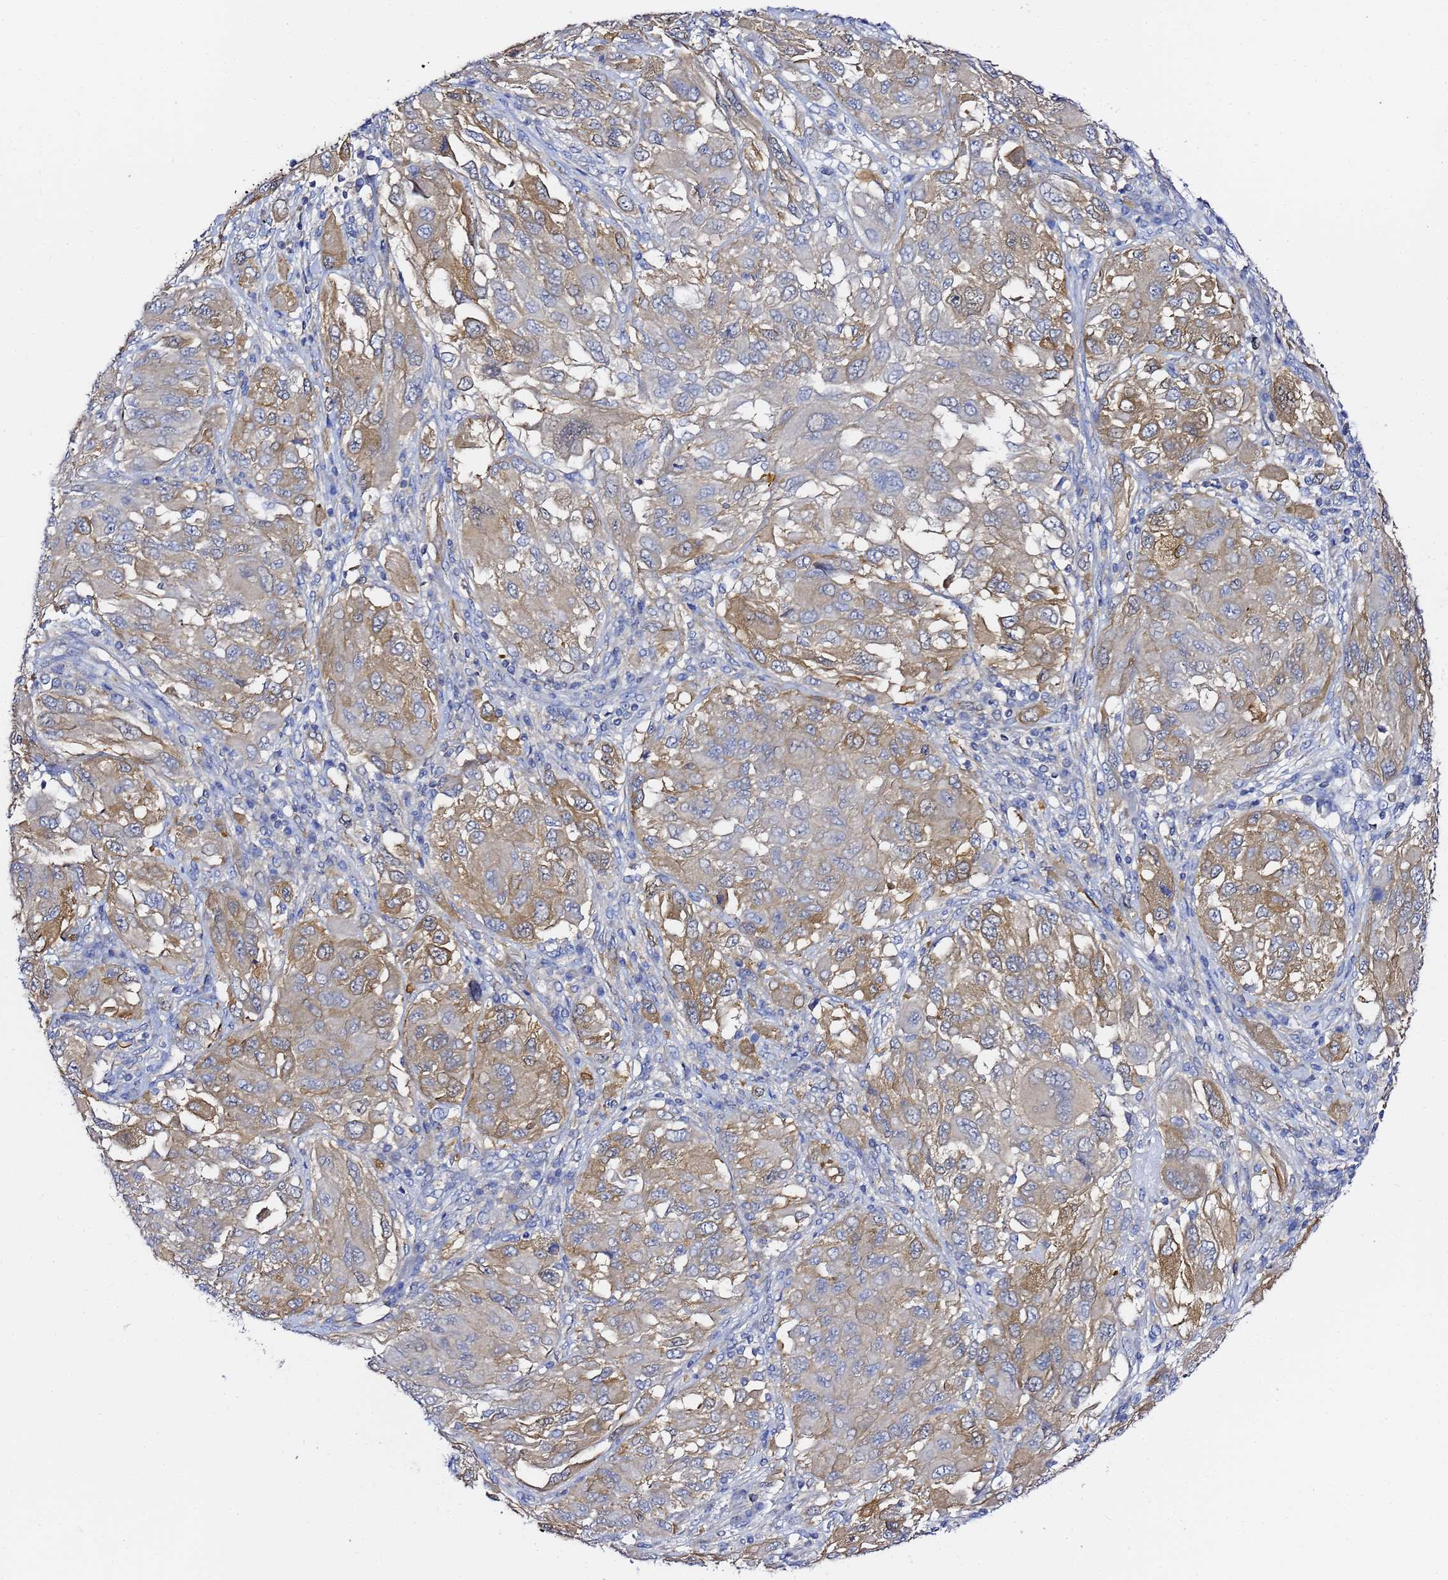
{"staining": {"intensity": "weak", "quantity": "25%-75%", "location": "cytoplasmic/membranous"}, "tissue": "melanoma", "cell_type": "Tumor cells", "image_type": "cancer", "snomed": [{"axis": "morphology", "description": "Malignant melanoma, NOS"}, {"axis": "topography", "description": "Skin"}], "caption": "Immunohistochemistry (DAB (3,3'-diaminobenzidine)) staining of human malignant melanoma reveals weak cytoplasmic/membranous protein expression in about 25%-75% of tumor cells. The staining is performed using DAB brown chromogen to label protein expression. The nuclei are counter-stained blue using hematoxylin.", "gene": "LENG1", "patient": {"sex": "female", "age": 91}}